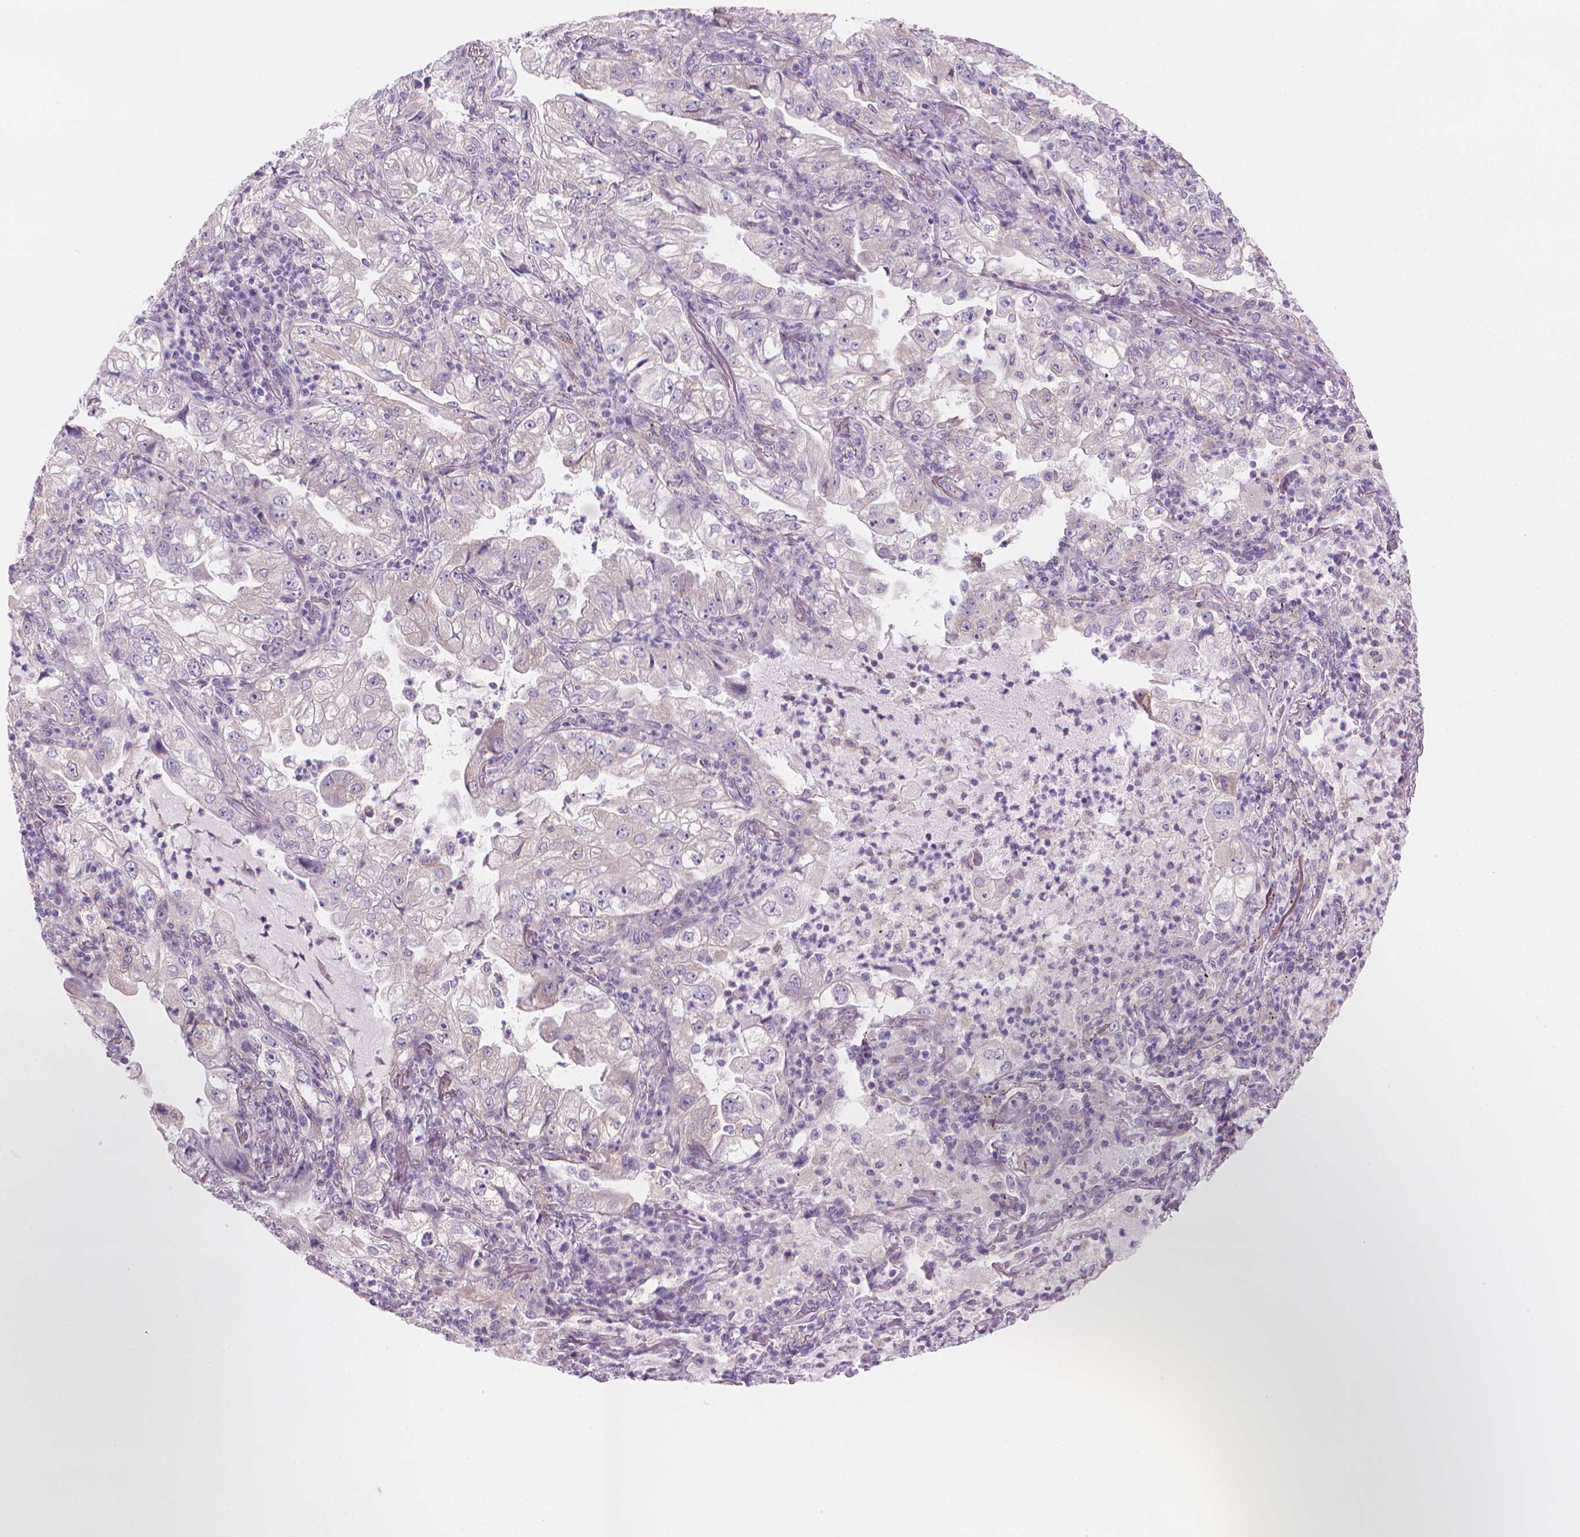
{"staining": {"intensity": "negative", "quantity": "none", "location": "none"}, "tissue": "lung cancer", "cell_type": "Tumor cells", "image_type": "cancer", "snomed": [{"axis": "morphology", "description": "Adenocarcinoma, NOS"}, {"axis": "topography", "description": "Lung"}], "caption": "IHC of lung cancer (adenocarcinoma) demonstrates no positivity in tumor cells. The staining was performed using DAB to visualize the protein expression in brown, while the nuclei were stained in blue with hematoxylin (Magnification: 20x).", "gene": "ENSG00000187186", "patient": {"sex": "female", "age": 73}}